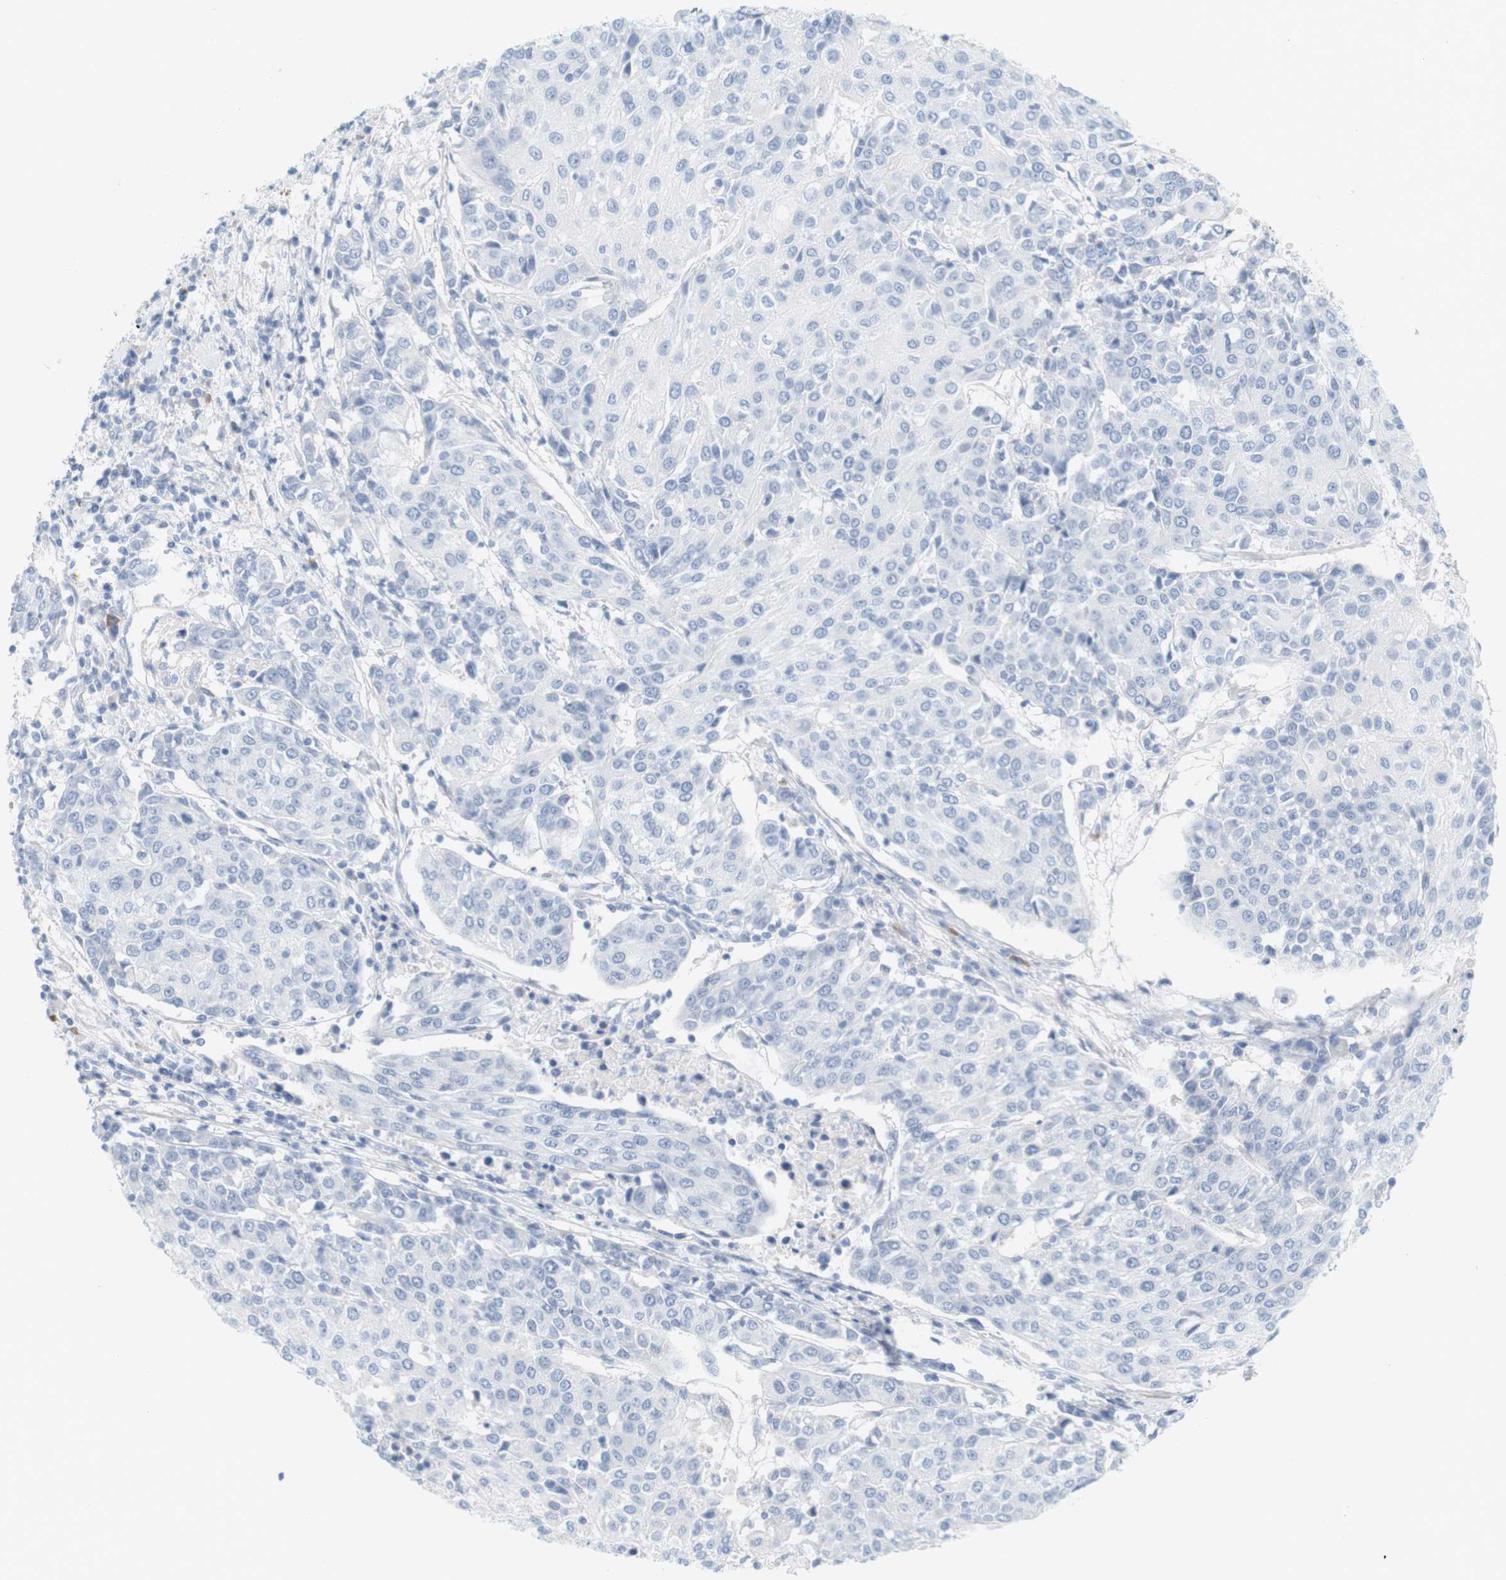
{"staining": {"intensity": "negative", "quantity": "none", "location": "none"}, "tissue": "urothelial cancer", "cell_type": "Tumor cells", "image_type": "cancer", "snomed": [{"axis": "morphology", "description": "Urothelial carcinoma, High grade"}, {"axis": "topography", "description": "Urinary bladder"}], "caption": "A high-resolution image shows immunohistochemistry staining of urothelial carcinoma (high-grade), which demonstrates no significant expression in tumor cells.", "gene": "RGS9", "patient": {"sex": "female", "age": 85}}